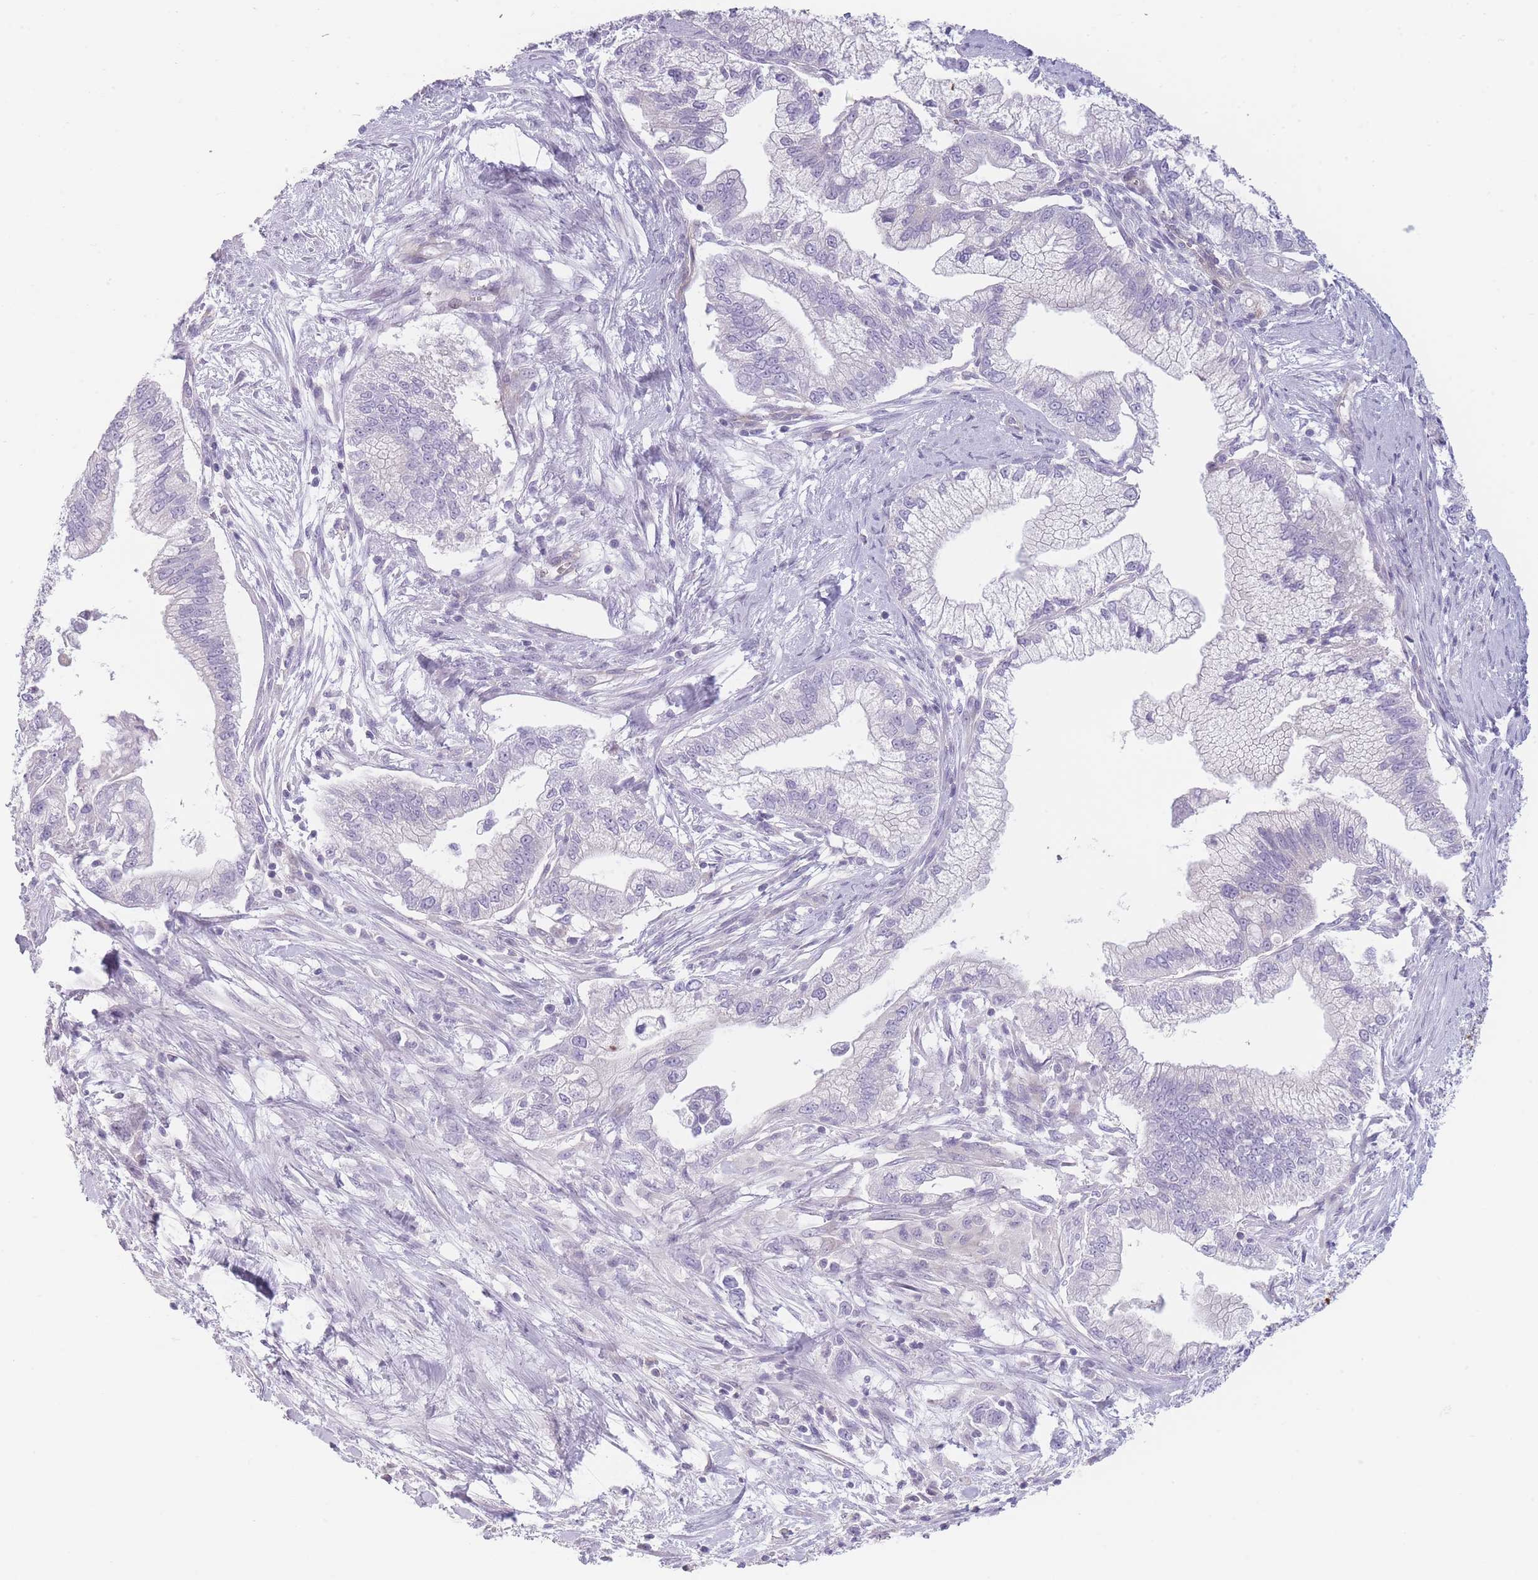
{"staining": {"intensity": "negative", "quantity": "none", "location": "none"}, "tissue": "pancreatic cancer", "cell_type": "Tumor cells", "image_type": "cancer", "snomed": [{"axis": "morphology", "description": "Adenocarcinoma, NOS"}, {"axis": "topography", "description": "Pancreas"}], "caption": "Protein analysis of adenocarcinoma (pancreatic) demonstrates no significant positivity in tumor cells.", "gene": "GGT1", "patient": {"sex": "male", "age": 70}}